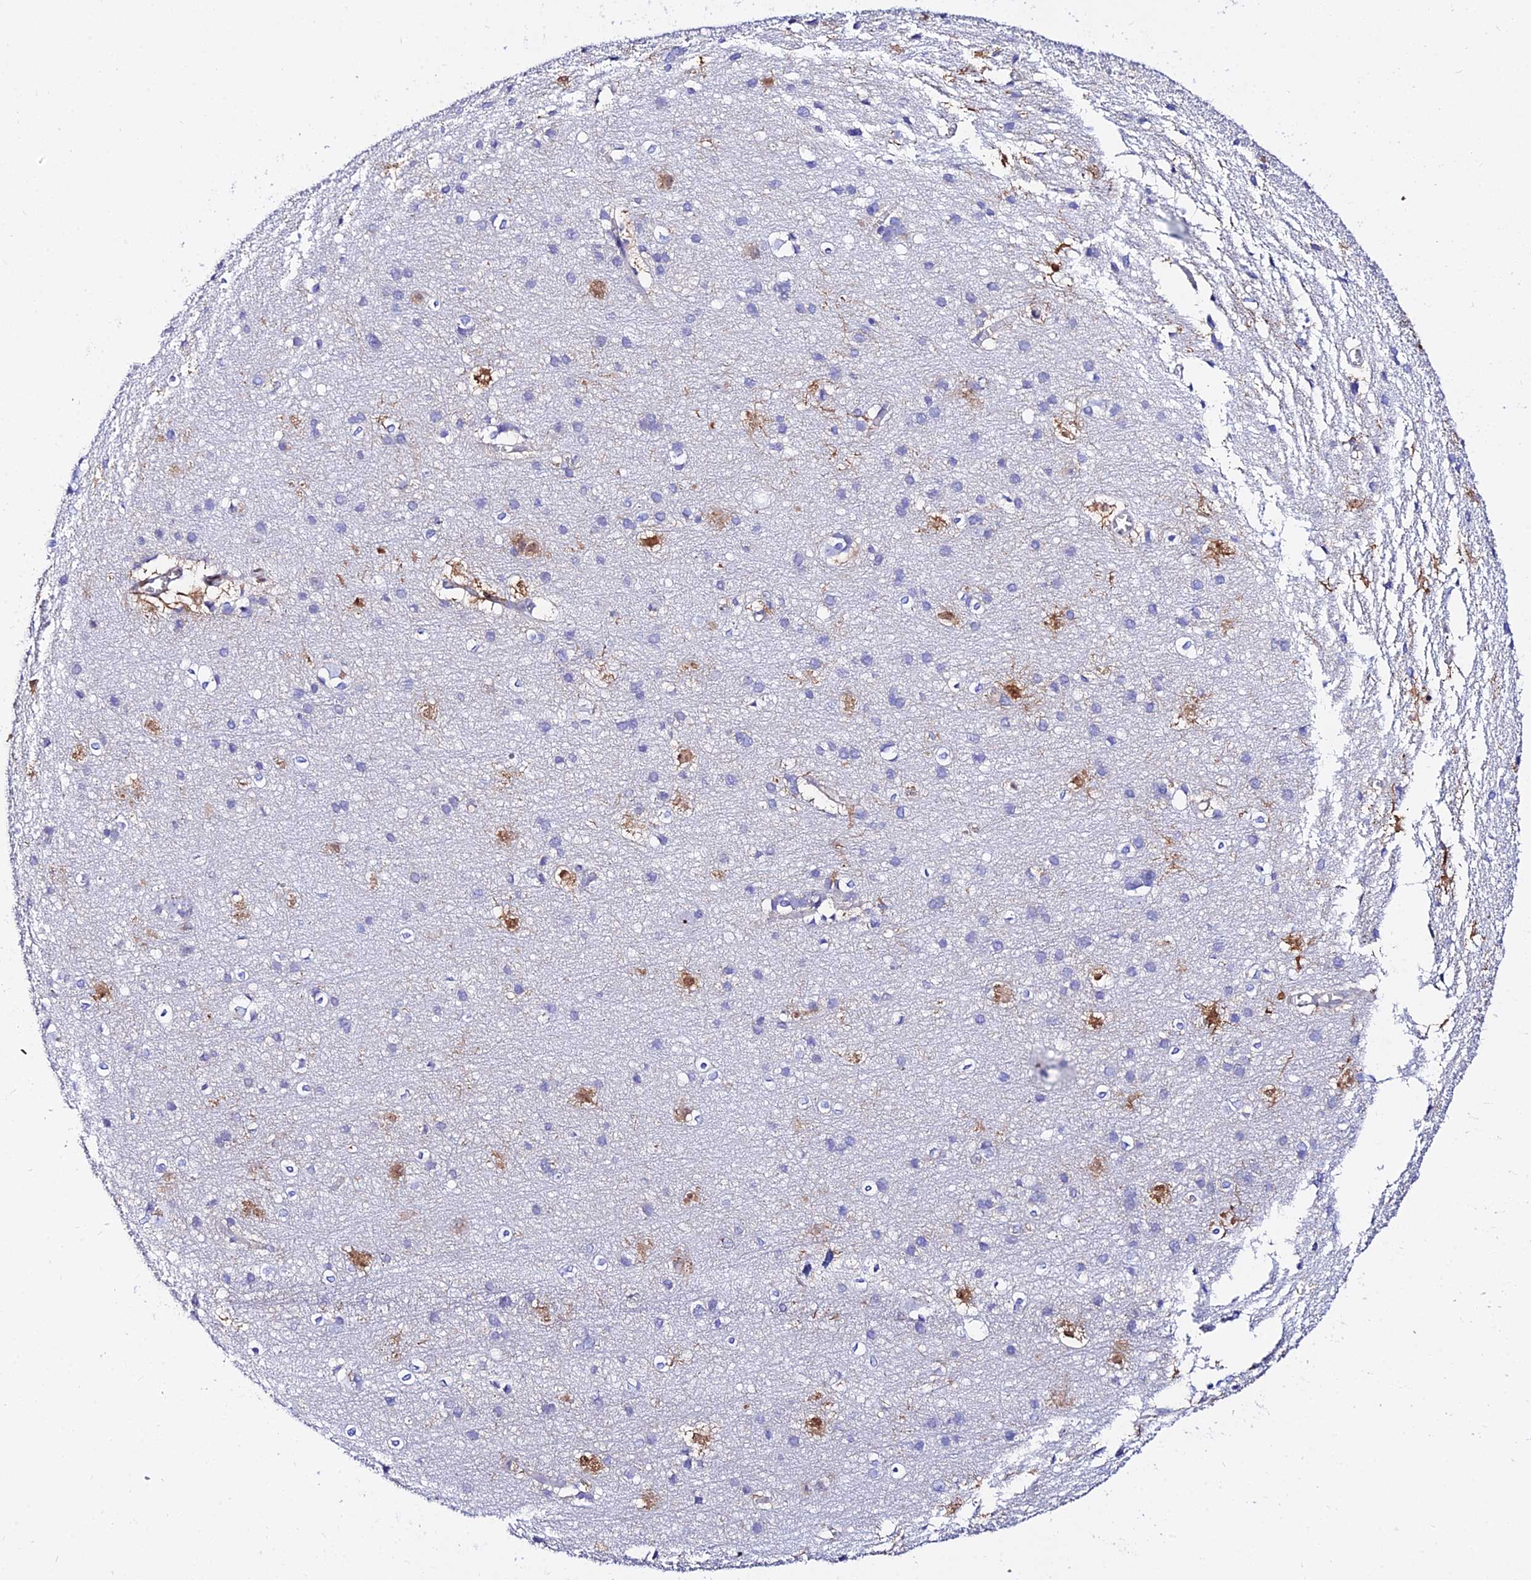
{"staining": {"intensity": "negative", "quantity": "none", "location": "none"}, "tissue": "cerebral cortex", "cell_type": "Endothelial cells", "image_type": "normal", "snomed": [{"axis": "morphology", "description": "Normal tissue, NOS"}, {"axis": "topography", "description": "Cerebral cortex"}], "caption": "This is a histopathology image of immunohistochemistry staining of benign cerebral cortex, which shows no positivity in endothelial cells.", "gene": "S100A16", "patient": {"sex": "male", "age": 54}}